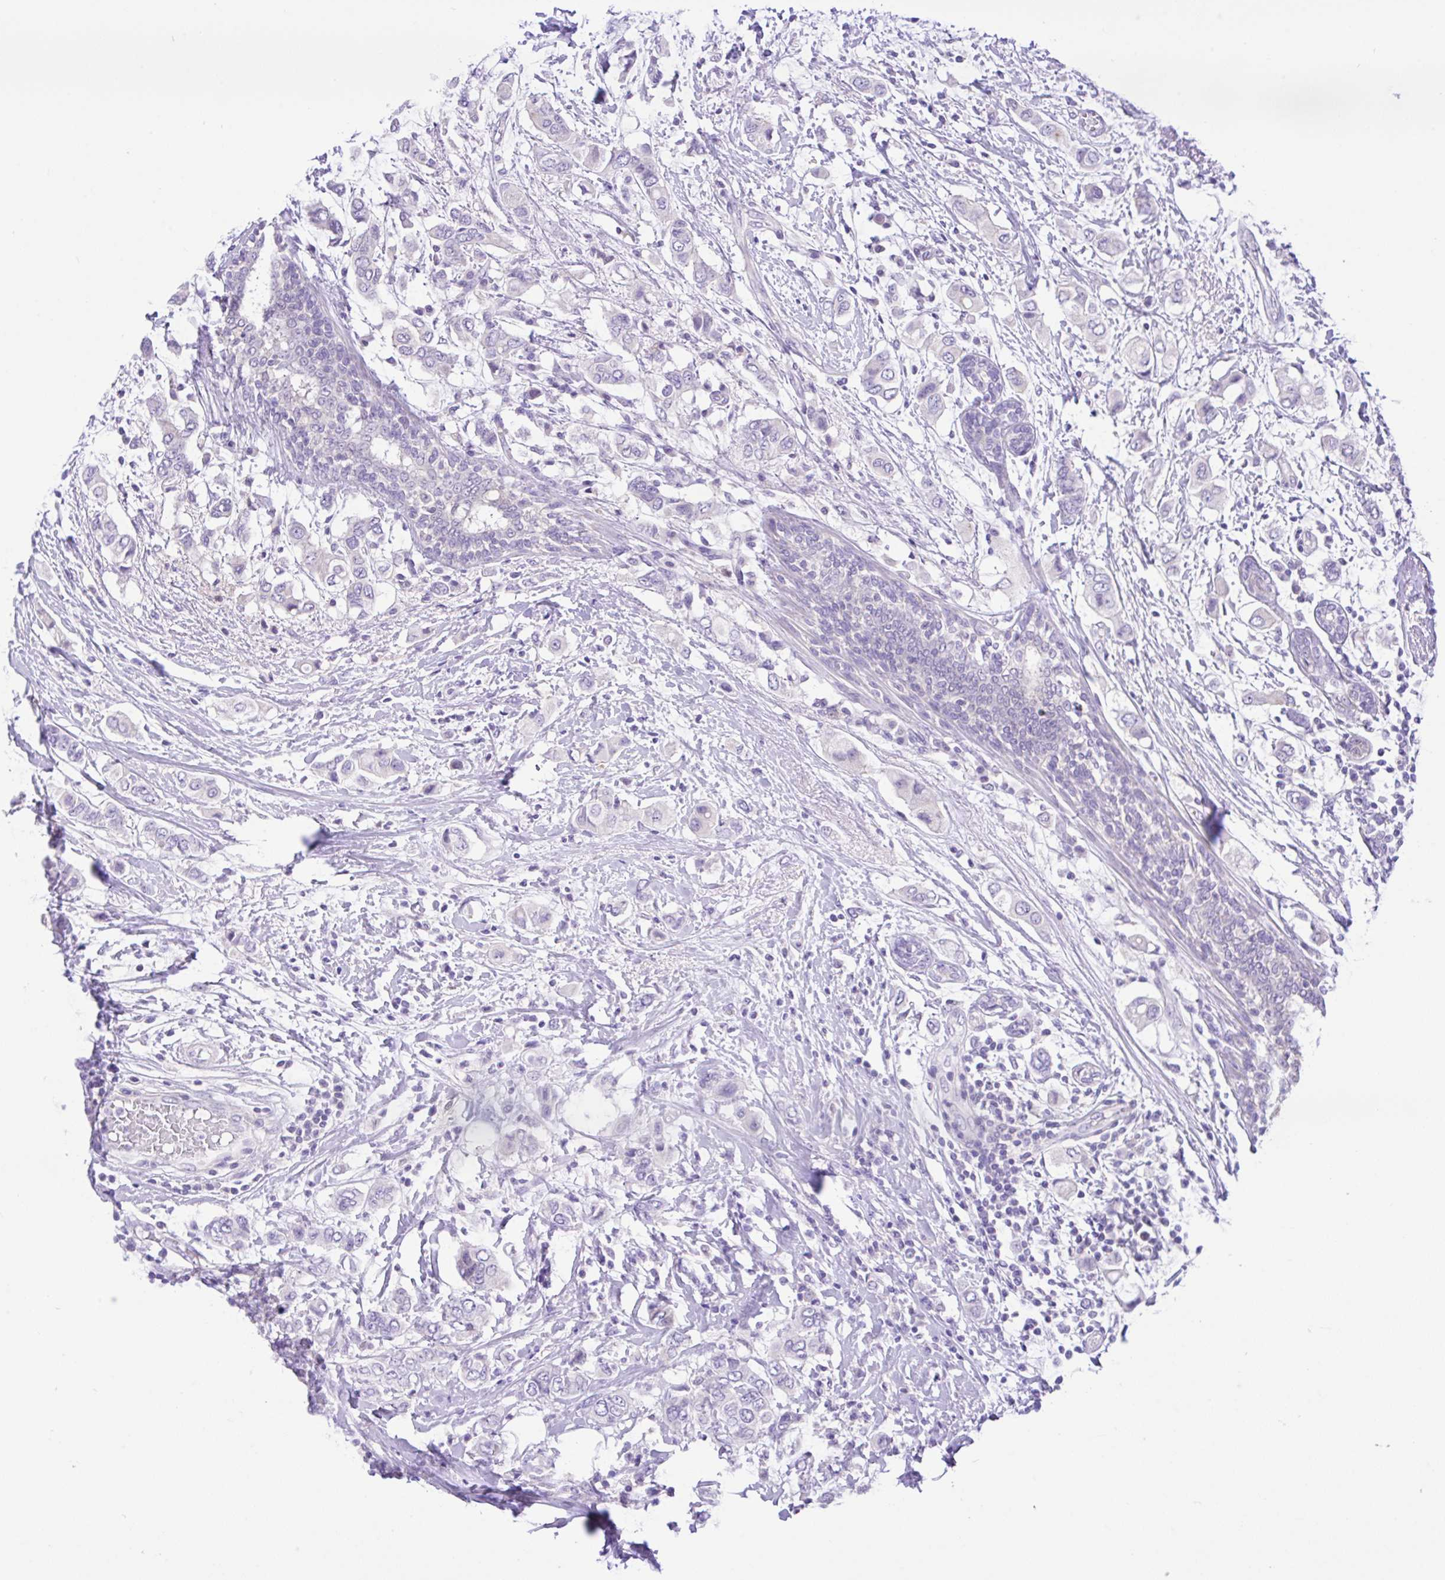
{"staining": {"intensity": "negative", "quantity": "none", "location": "none"}, "tissue": "breast cancer", "cell_type": "Tumor cells", "image_type": "cancer", "snomed": [{"axis": "morphology", "description": "Lobular carcinoma"}, {"axis": "topography", "description": "Breast"}], "caption": "This is an immunohistochemistry (IHC) micrograph of human breast lobular carcinoma. There is no positivity in tumor cells.", "gene": "ANO4", "patient": {"sex": "female", "age": 51}}